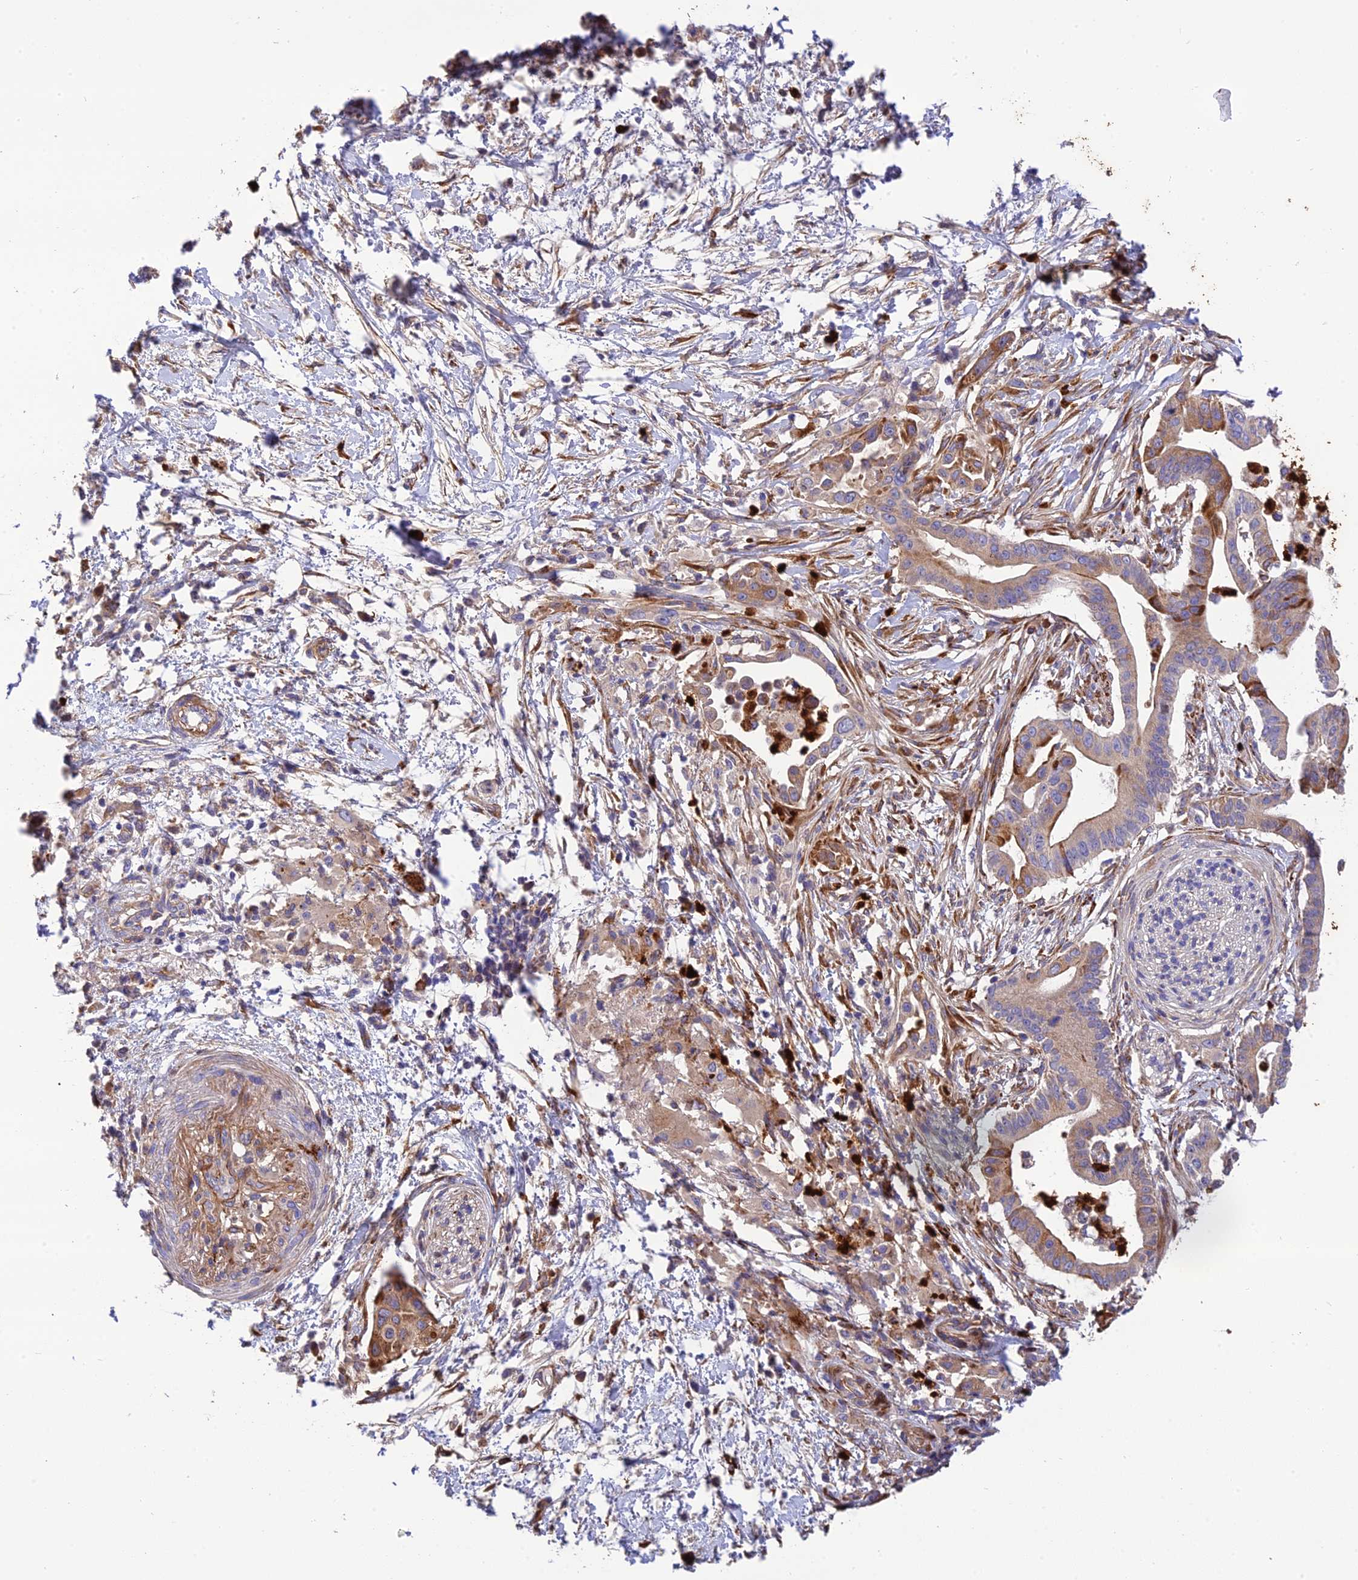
{"staining": {"intensity": "moderate", "quantity": "<25%", "location": "cytoplasmic/membranous"}, "tissue": "pancreatic cancer", "cell_type": "Tumor cells", "image_type": "cancer", "snomed": [{"axis": "morphology", "description": "Adenocarcinoma, NOS"}, {"axis": "topography", "description": "Pancreas"}], "caption": "A micrograph of human pancreatic adenocarcinoma stained for a protein exhibits moderate cytoplasmic/membranous brown staining in tumor cells.", "gene": "CPSF4L", "patient": {"sex": "male", "age": 68}}